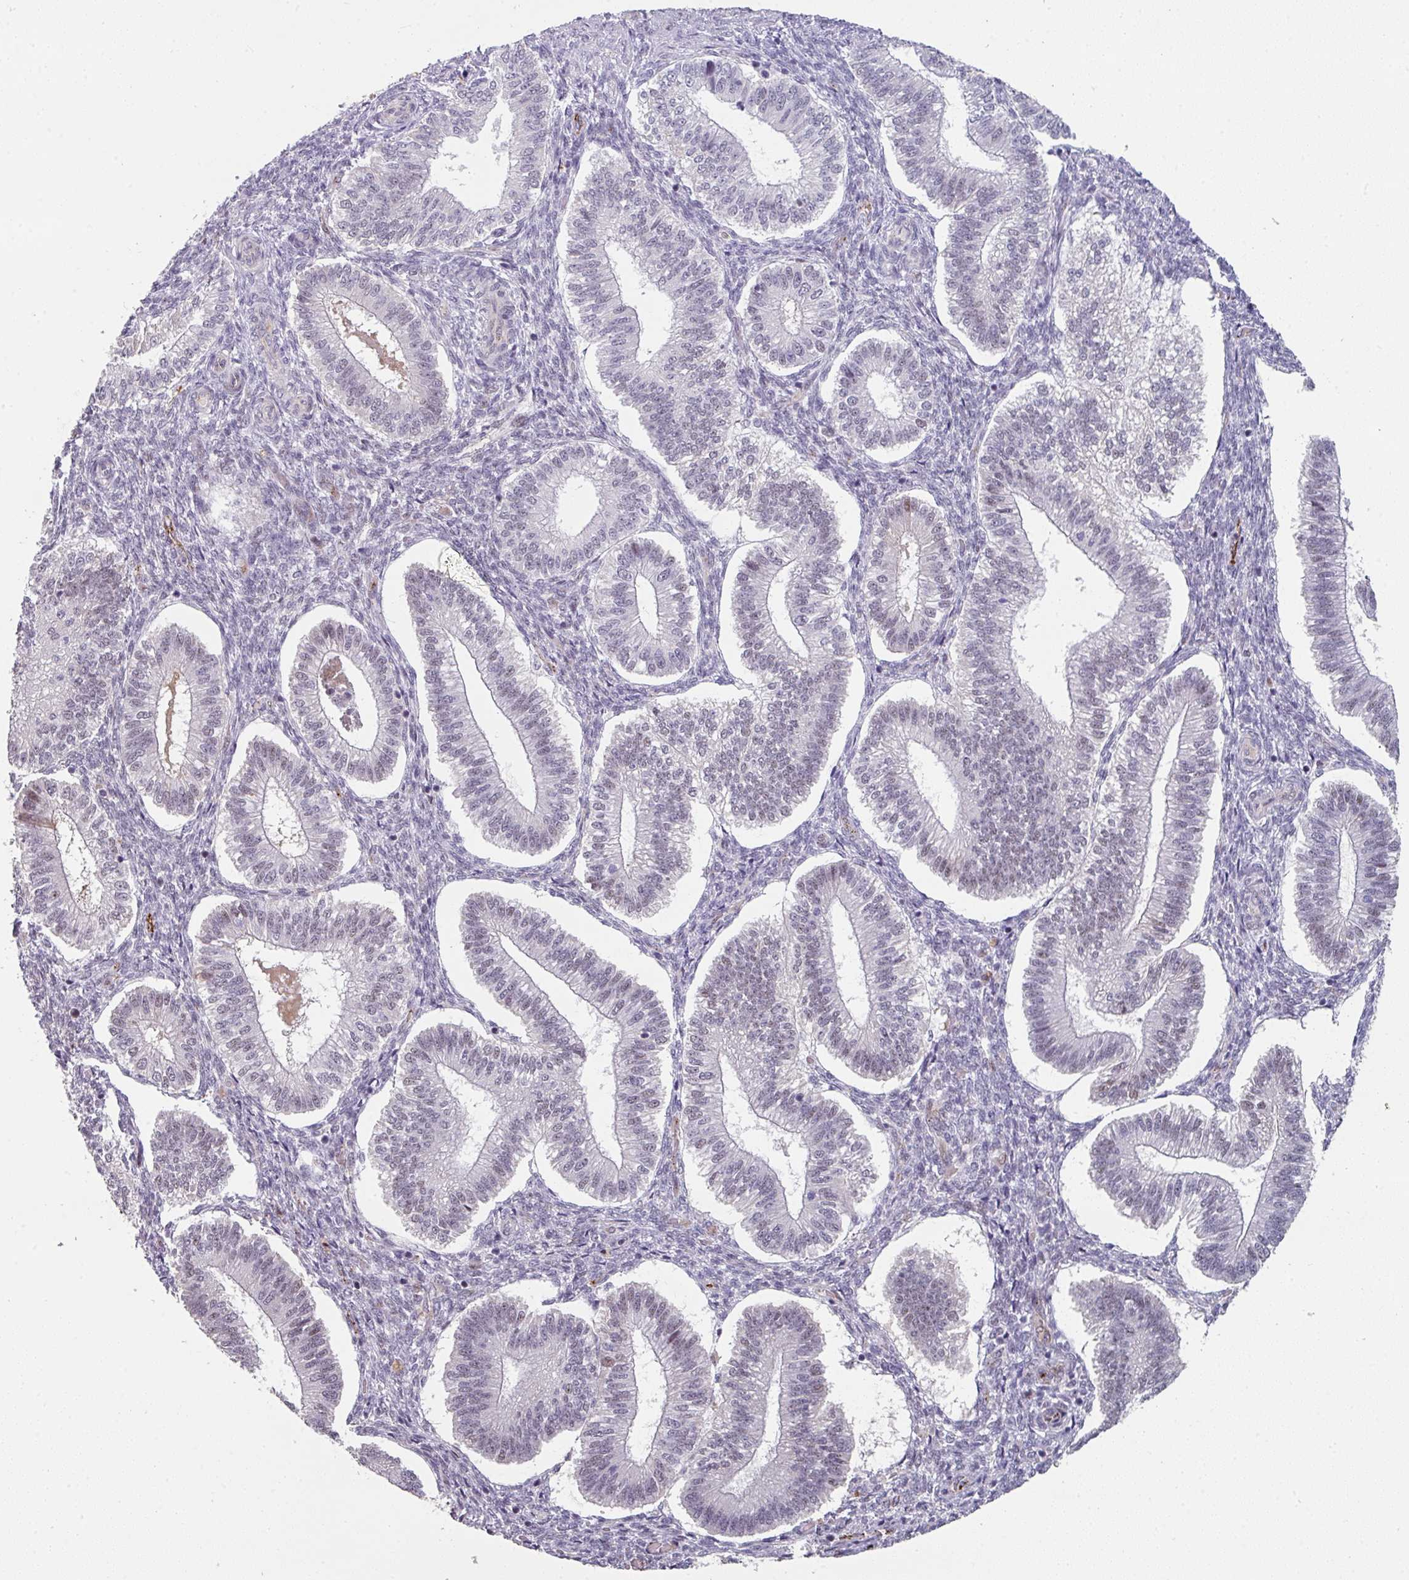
{"staining": {"intensity": "negative", "quantity": "none", "location": "none"}, "tissue": "endometrium", "cell_type": "Cells in endometrial stroma", "image_type": "normal", "snomed": [{"axis": "morphology", "description": "Normal tissue, NOS"}, {"axis": "topography", "description": "Endometrium"}], "caption": "Immunohistochemistry histopathology image of unremarkable human endometrium stained for a protein (brown), which exhibits no positivity in cells in endometrial stroma. (Immunohistochemistry, brightfield microscopy, high magnification).", "gene": "SIDT2", "patient": {"sex": "female", "age": 25}}